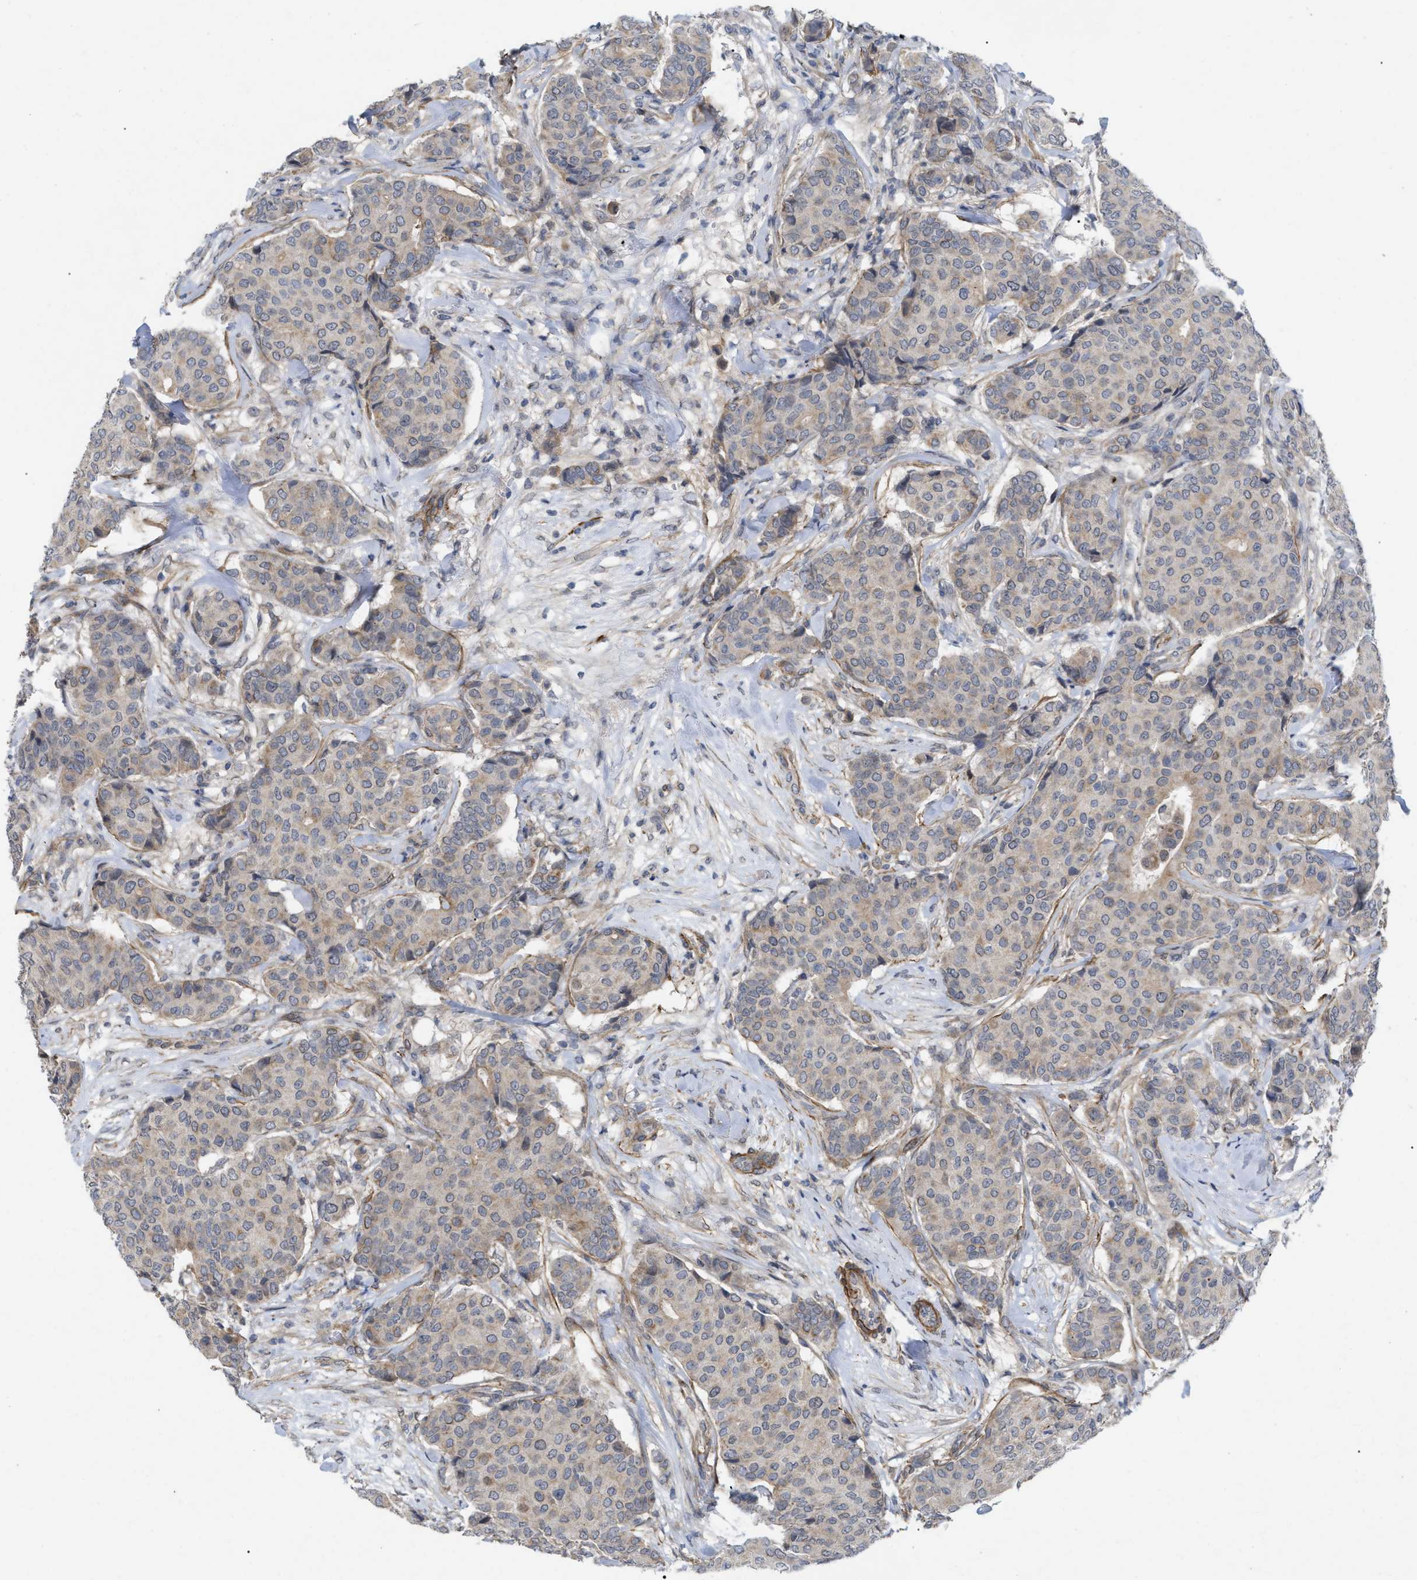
{"staining": {"intensity": "weak", "quantity": ">75%", "location": "cytoplasmic/membranous"}, "tissue": "breast cancer", "cell_type": "Tumor cells", "image_type": "cancer", "snomed": [{"axis": "morphology", "description": "Duct carcinoma"}, {"axis": "topography", "description": "Breast"}], "caption": "Breast cancer (invasive ductal carcinoma) tissue displays weak cytoplasmic/membranous positivity in about >75% of tumor cells, visualized by immunohistochemistry.", "gene": "ST6GALNAC6", "patient": {"sex": "female", "age": 75}}